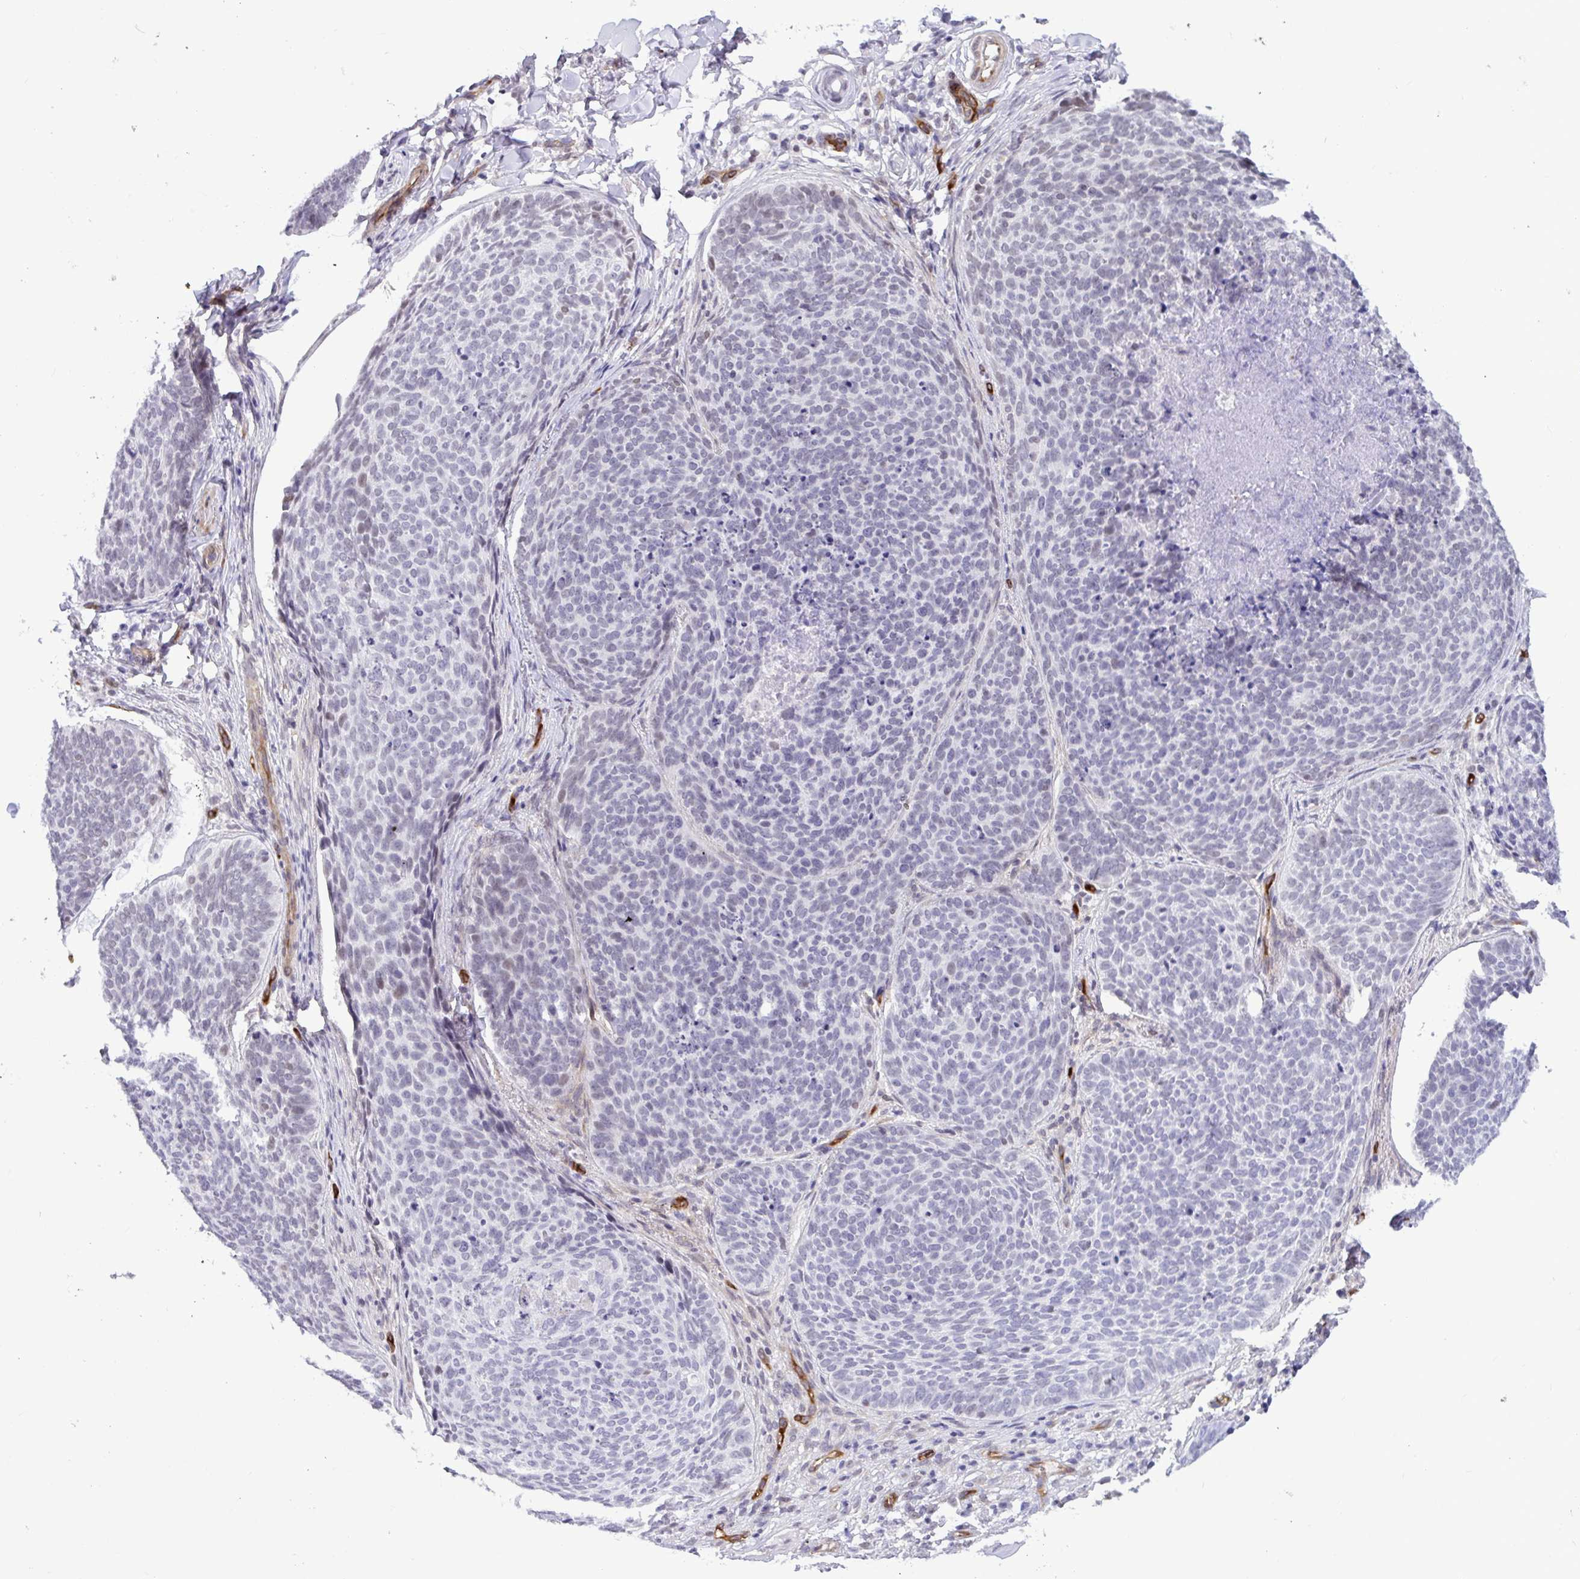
{"staining": {"intensity": "negative", "quantity": "none", "location": "none"}, "tissue": "skin cancer", "cell_type": "Tumor cells", "image_type": "cancer", "snomed": [{"axis": "morphology", "description": "Basal cell carcinoma"}, {"axis": "topography", "description": "Skin"}, {"axis": "topography", "description": "Skin of face"}], "caption": "This histopathology image is of skin basal cell carcinoma stained with IHC to label a protein in brown with the nuclei are counter-stained blue. There is no expression in tumor cells.", "gene": "EML1", "patient": {"sex": "male", "age": 56}}